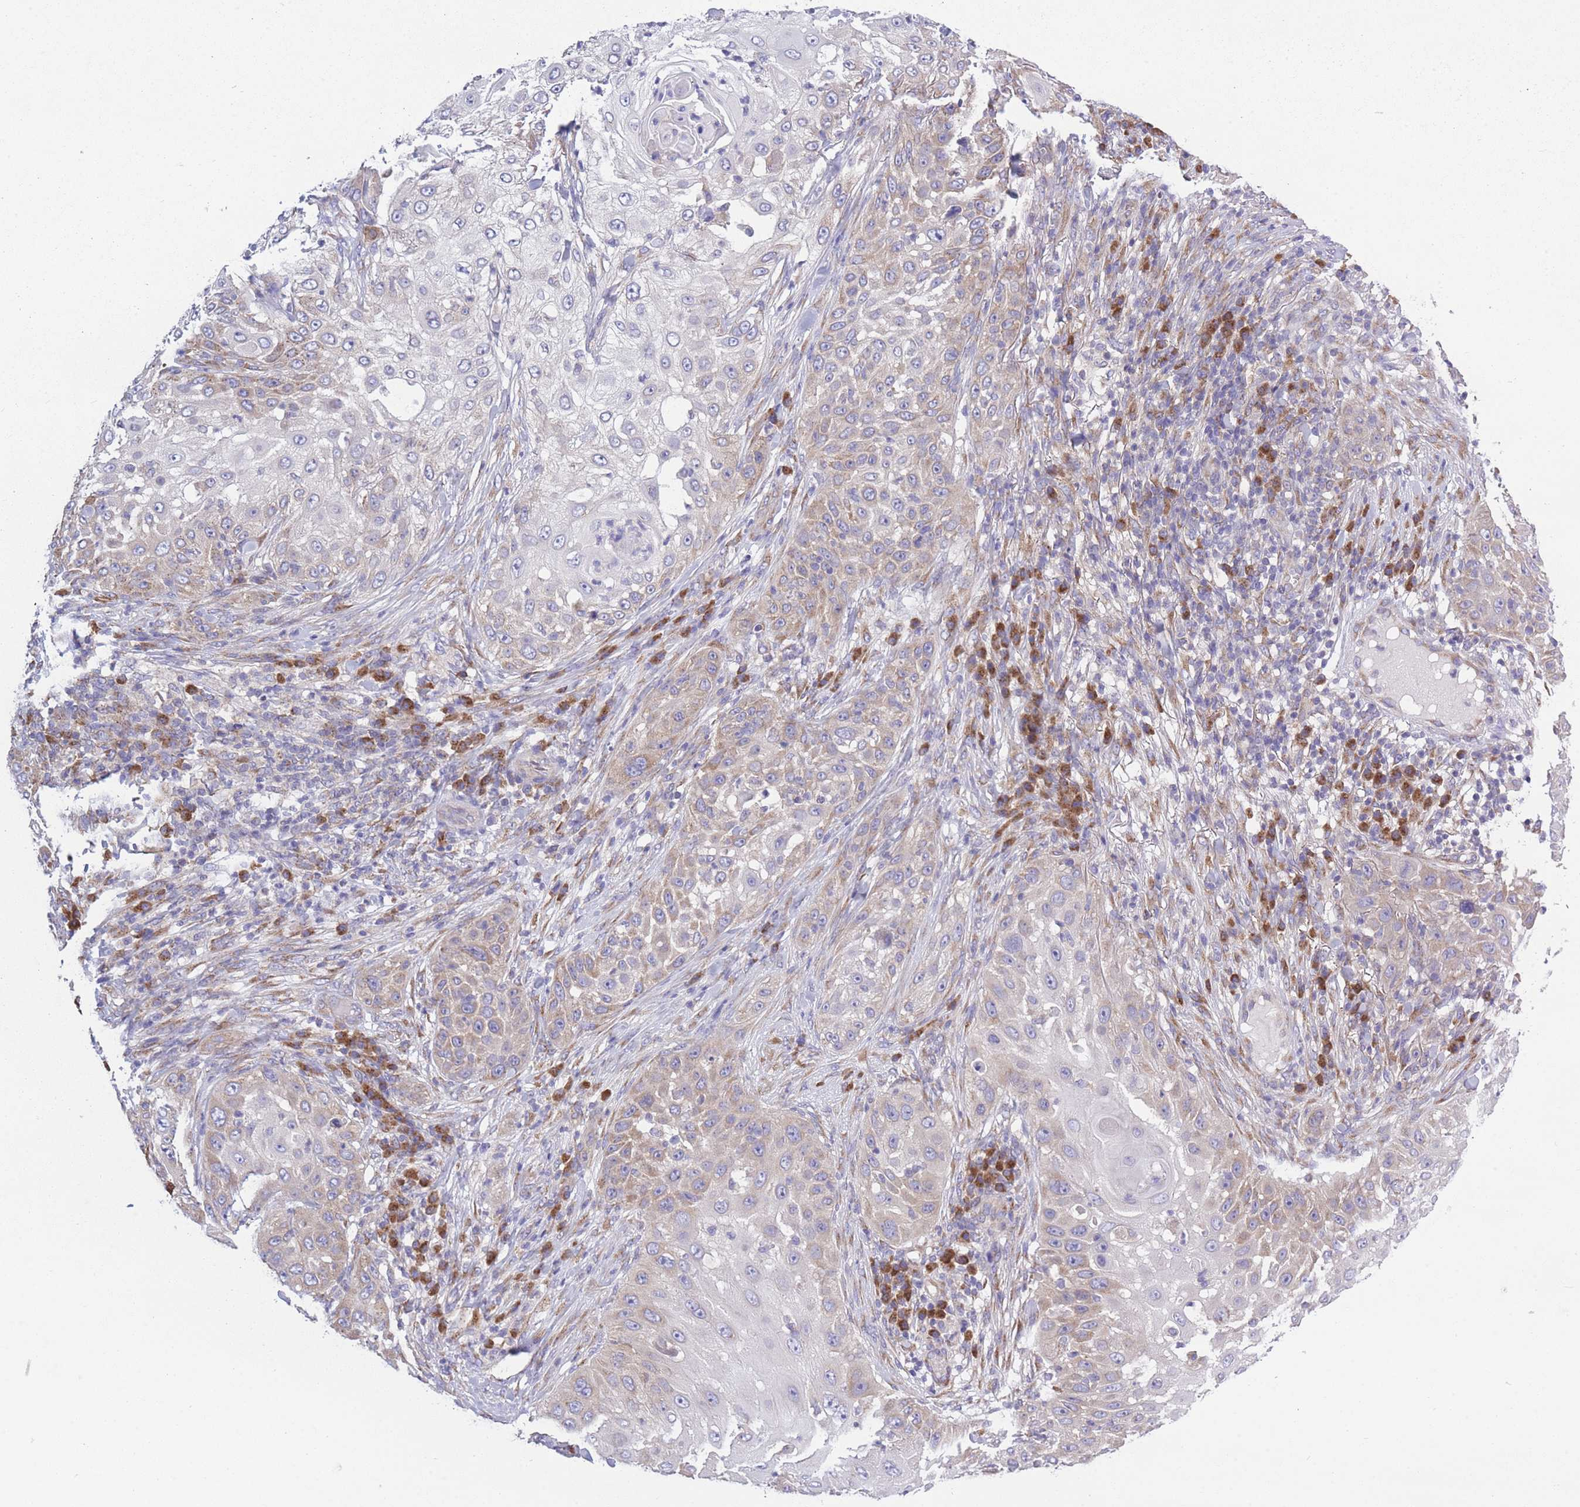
{"staining": {"intensity": "negative", "quantity": "none", "location": "none"}, "tissue": "skin cancer", "cell_type": "Tumor cells", "image_type": "cancer", "snomed": [{"axis": "morphology", "description": "Squamous cell carcinoma, NOS"}, {"axis": "topography", "description": "Skin"}], "caption": "IHC micrograph of human skin squamous cell carcinoma stained for a protein (brown), which demonstrates no positivity in tumor cells.", "gene": "COPG2", "patient": {"sex": "female", "age": 44}}